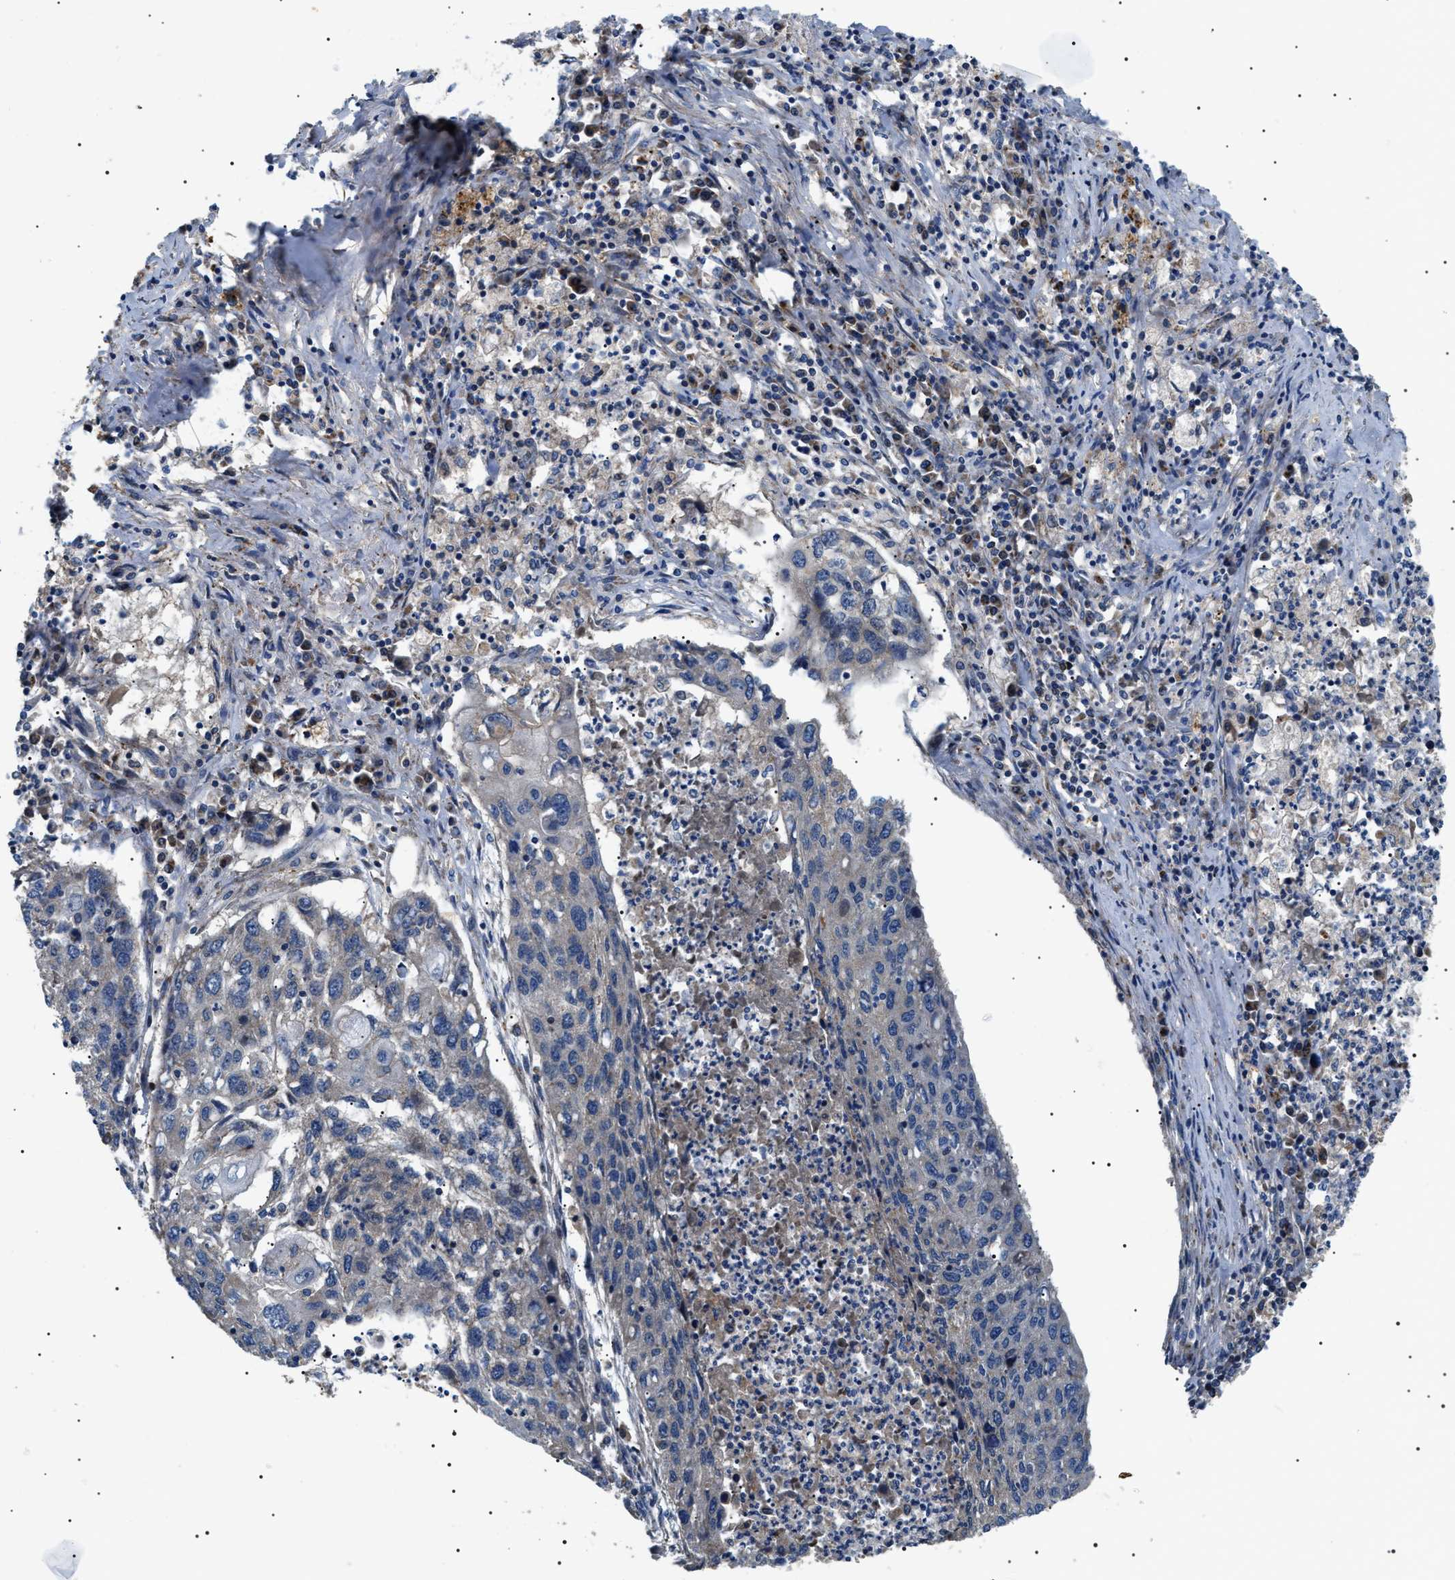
{"staining": {"intensity": "negative", "quantity": "none", "location": "none"}, "tissue": "lung cancer", "cell_type": "Tumor cells", "image_type": "cancer", "snomed": [{"axis": "morphology", "description": "Squamous cell carcinoma, NOS"}, {"axis": "topography", "description": "Lung"}], "caption": "High magnification brightfield microscopy of lung squamous cell carcinoma stained with DAB (3,3'-diaminobenzidine) (brown) and counterstained with hematoxylin (blue): tumor cells show no significant positivity.", "gene": "OXSM", "patient": {"sex": "female", "age": 63}}